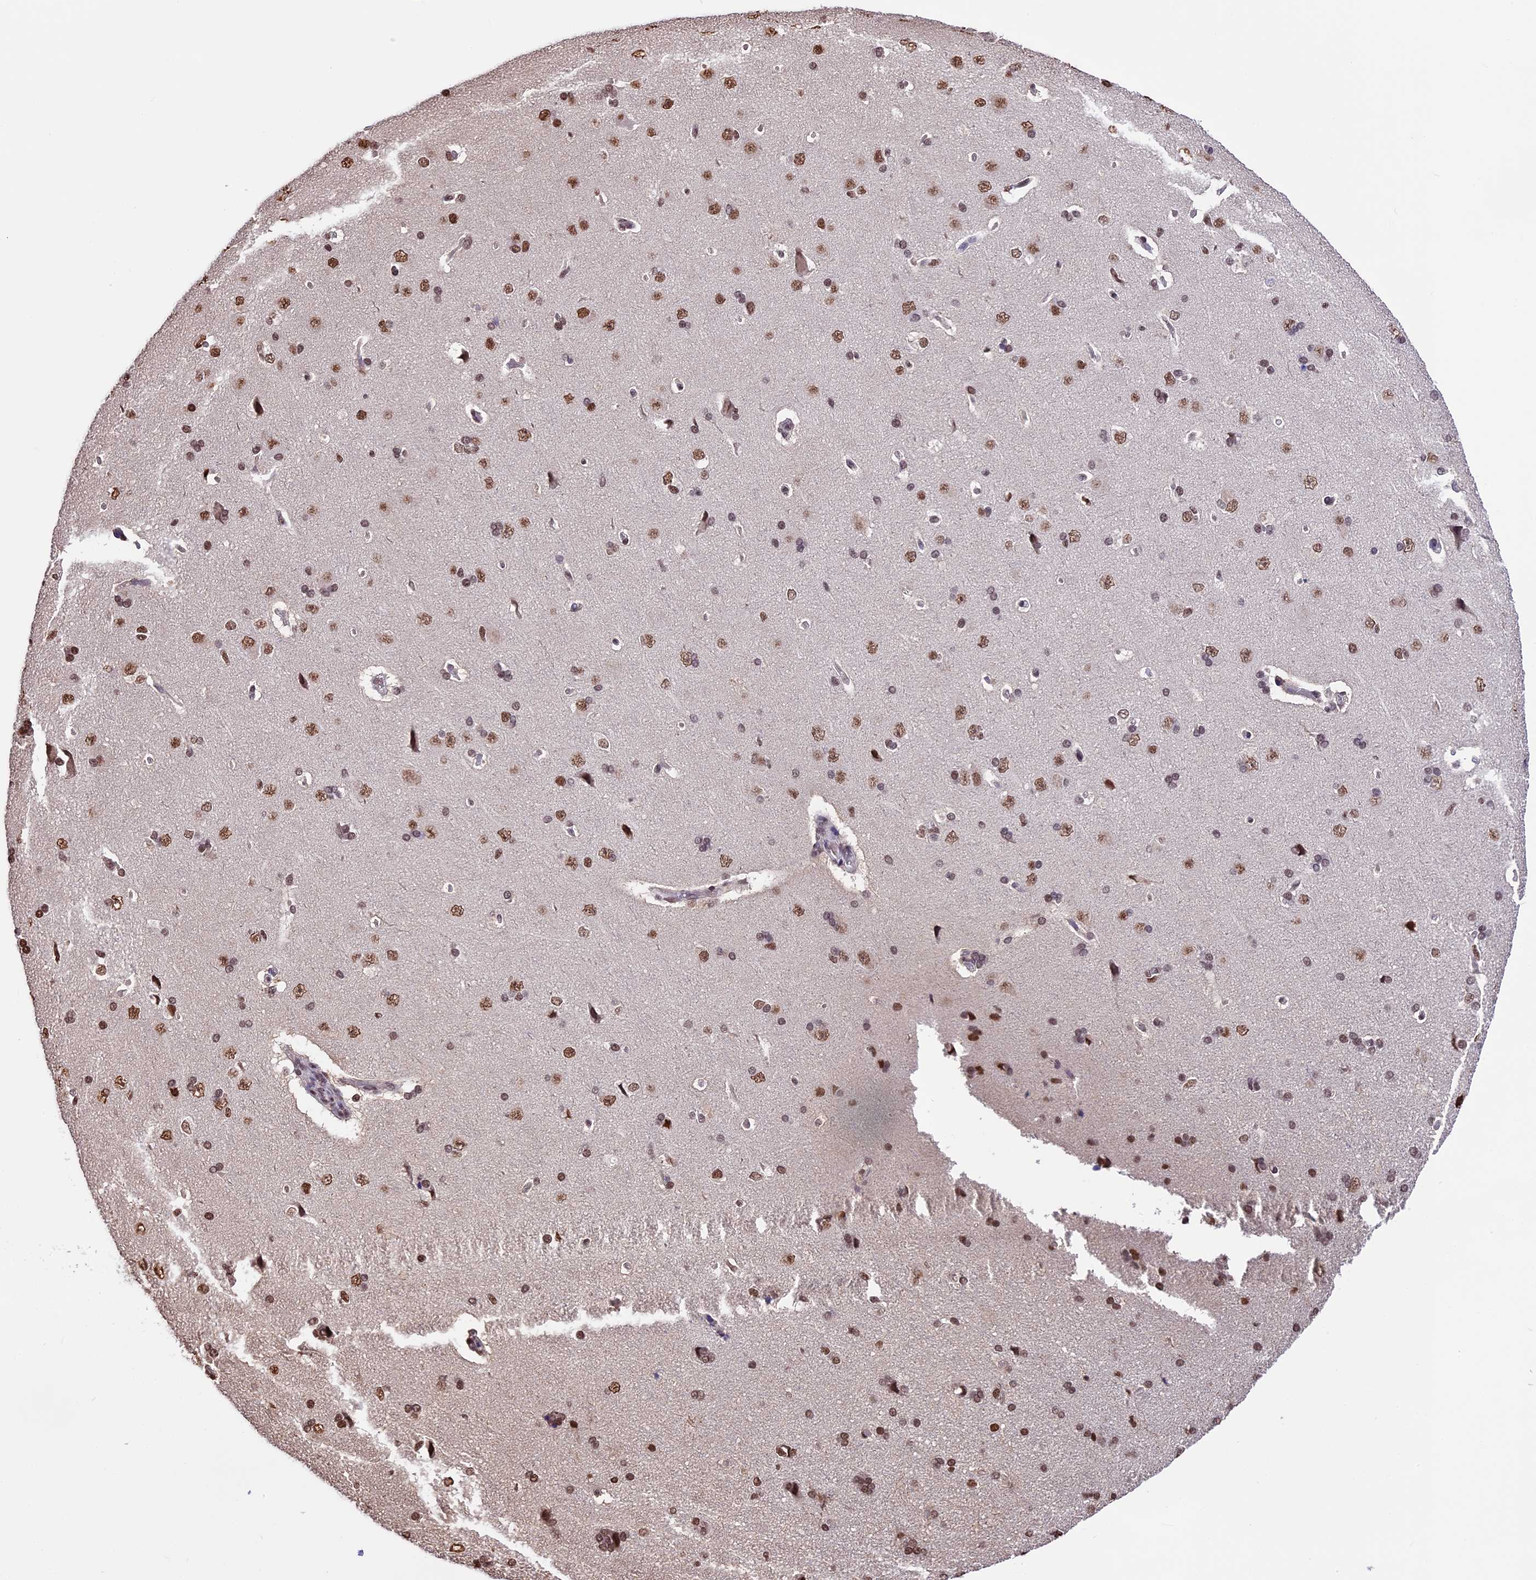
{"staining": {"intensity": "weak", "quantity": ">75%", "location": "nuclear"}, "tissue": "cerebral cortex", "cell_type": "Endothelial cells", "image_type": "normal", "snomed": [{"axis": "morphology", "description": "Normal tissue, NOS"}, {"axis": "topography", "description": "Cerebral cortex"}], "caption": "An image of human cerebral cortex stained for a protein displays weak nuclear brown staining in endothelial cells.", "gene": "POLR3E", "patient": {"sex": "male", "age": 62}}